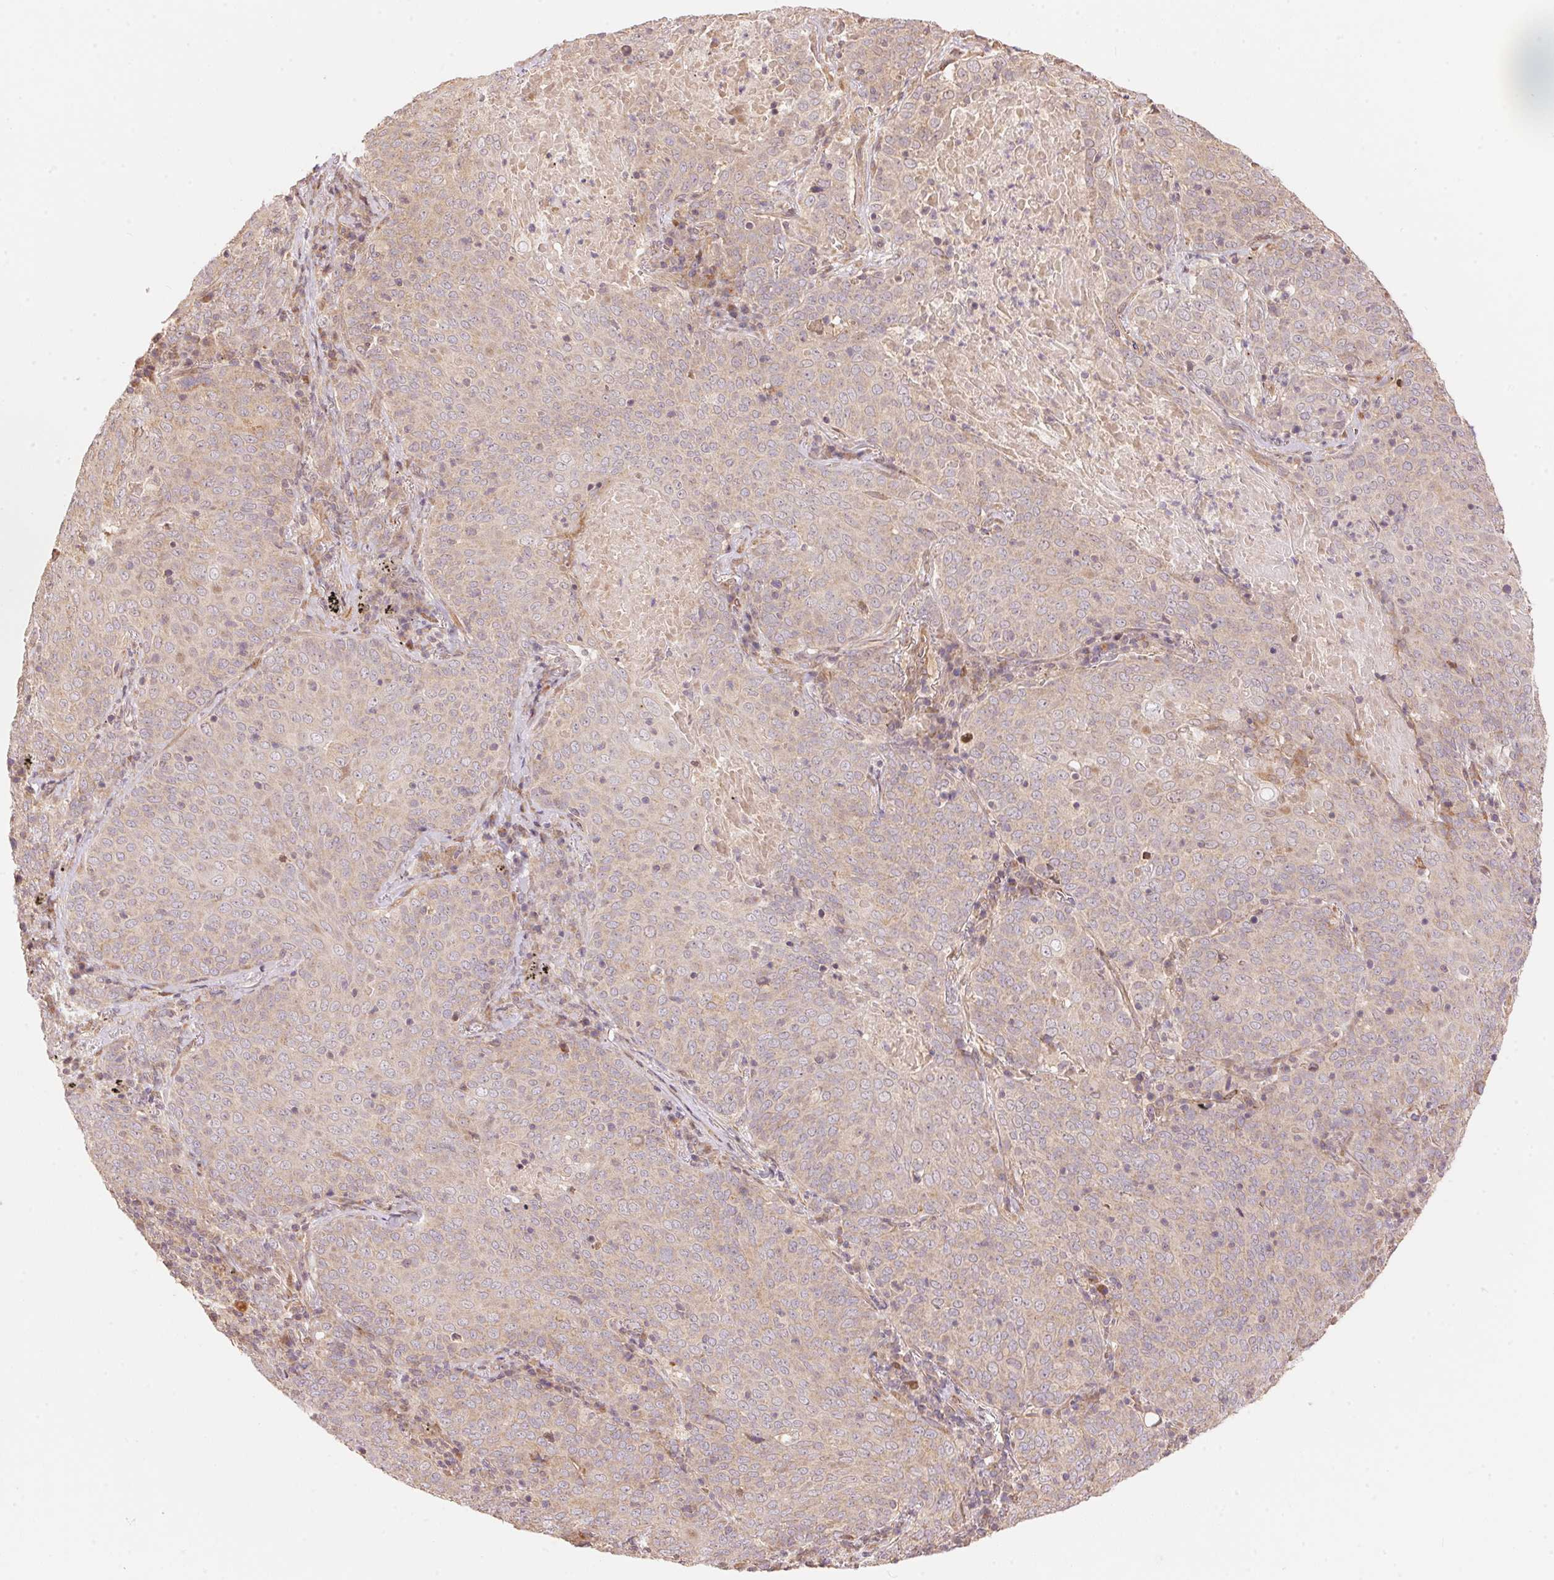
{"staining": {"intensity": "weak", "quantity": "<25%", "location": "cytoplasmic/membranous"}, "tissue": "lung cancer", "cell_type": "Tumor cells", "image_type": "cancer", "snomed": [{"axis": "morphology", "description": "Squamous cell carcinoma, NOS"}, {"axis": "topography", "description": "Lung"}], "caption": "Lung cancer was stained to show a protein in brown. There is no significant staining in tumor cells.", "gene": "TNIP2", "patient": {"sex": "male", "age": 82}}